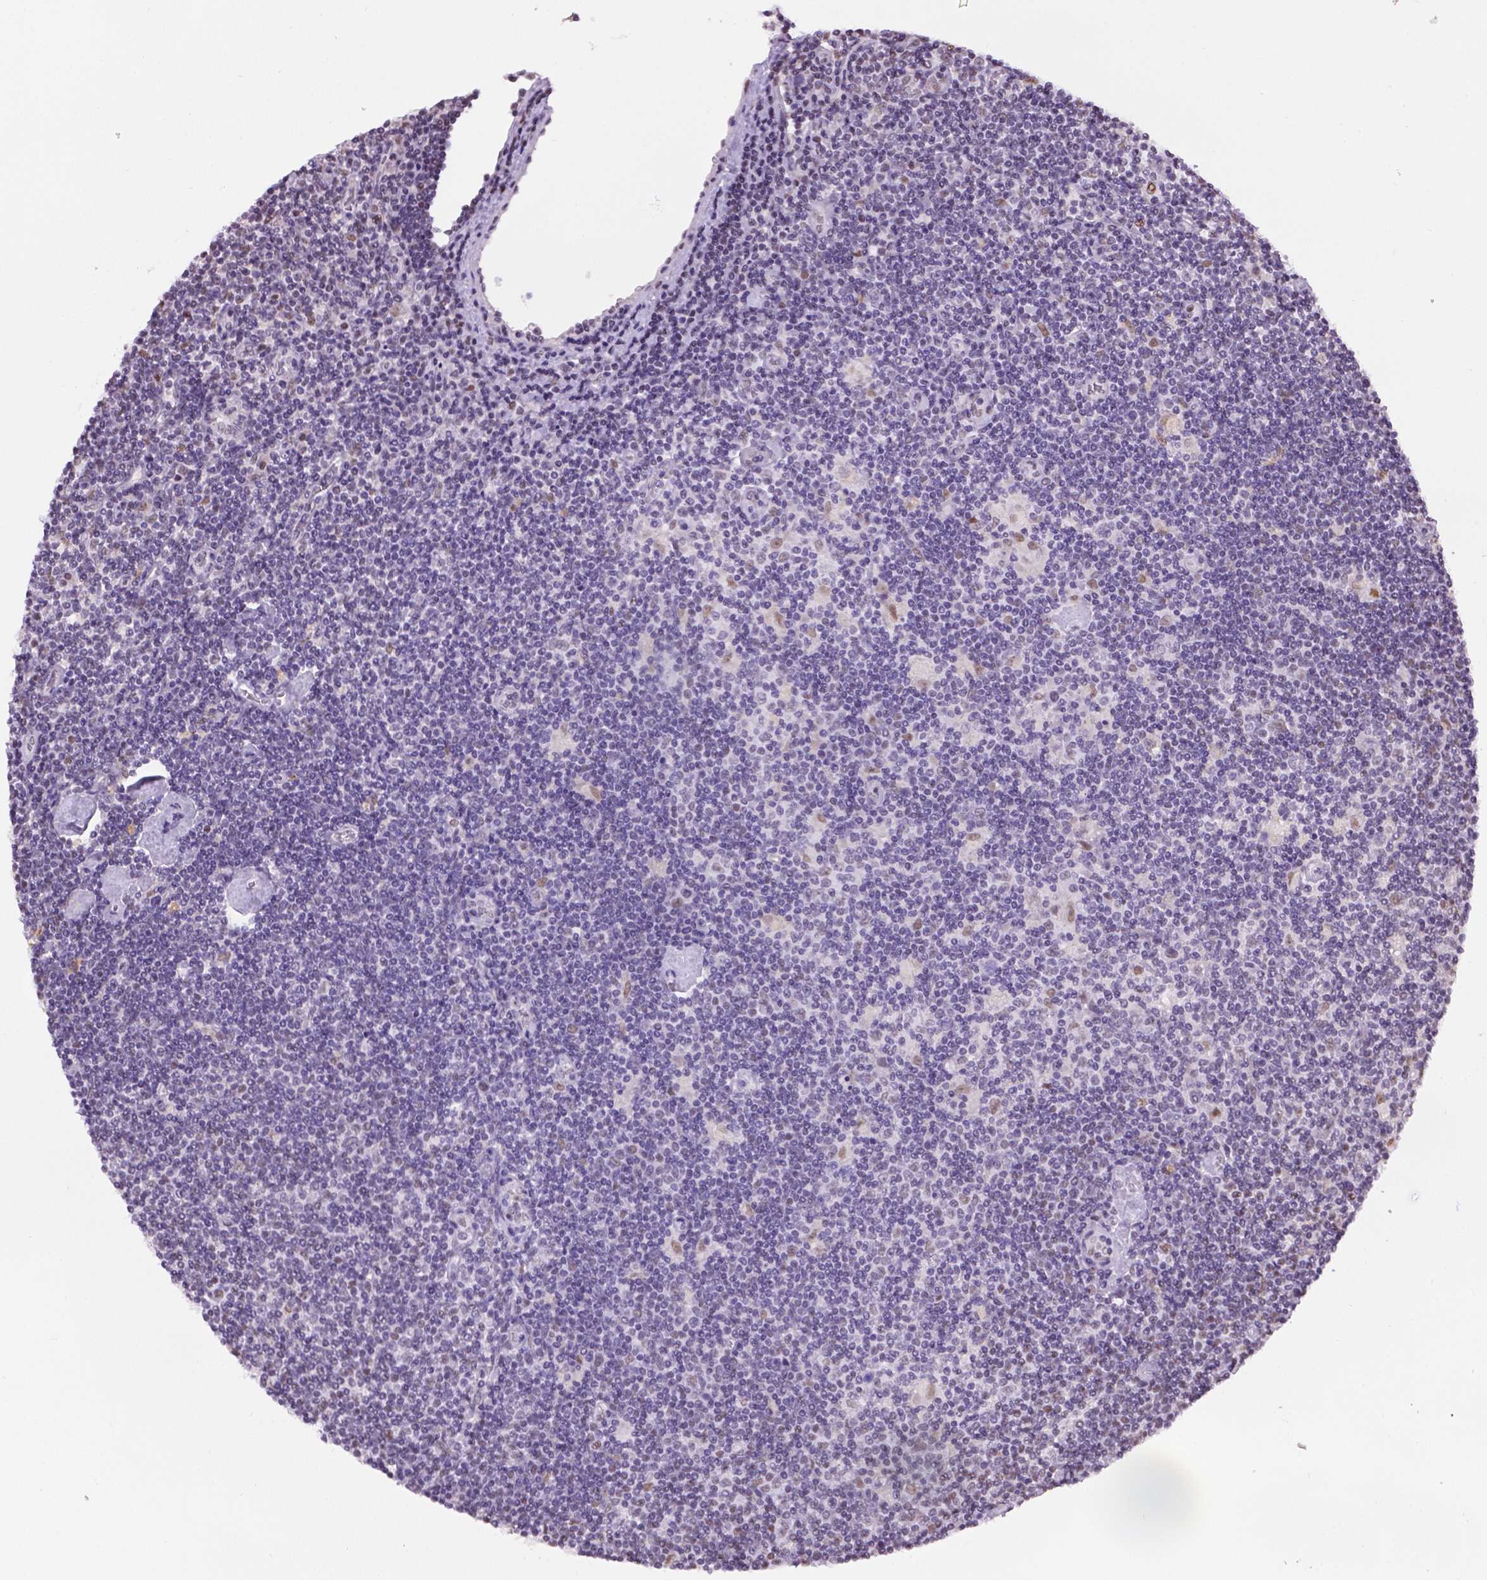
{"staining": {"intensity": "weak", "quantity": "25%-75%", "location": "nuclear"}, "tissue": "lymphoma", "cell_type": "Tumor cells", "image_type": "cancer", "snomed": [{"axis": "morphology", "description": "Hodgkin's disease, NOS"}, {"axis": "topography", "description": "Lymph node"}], "caption": "Protein analysis of Hodgkin's disease tissue displays weak nuclear expression in approximately 25%-75% of tumor cells.", "gene": "ABI2", "patient": {"sex": "male", "age": 40}}